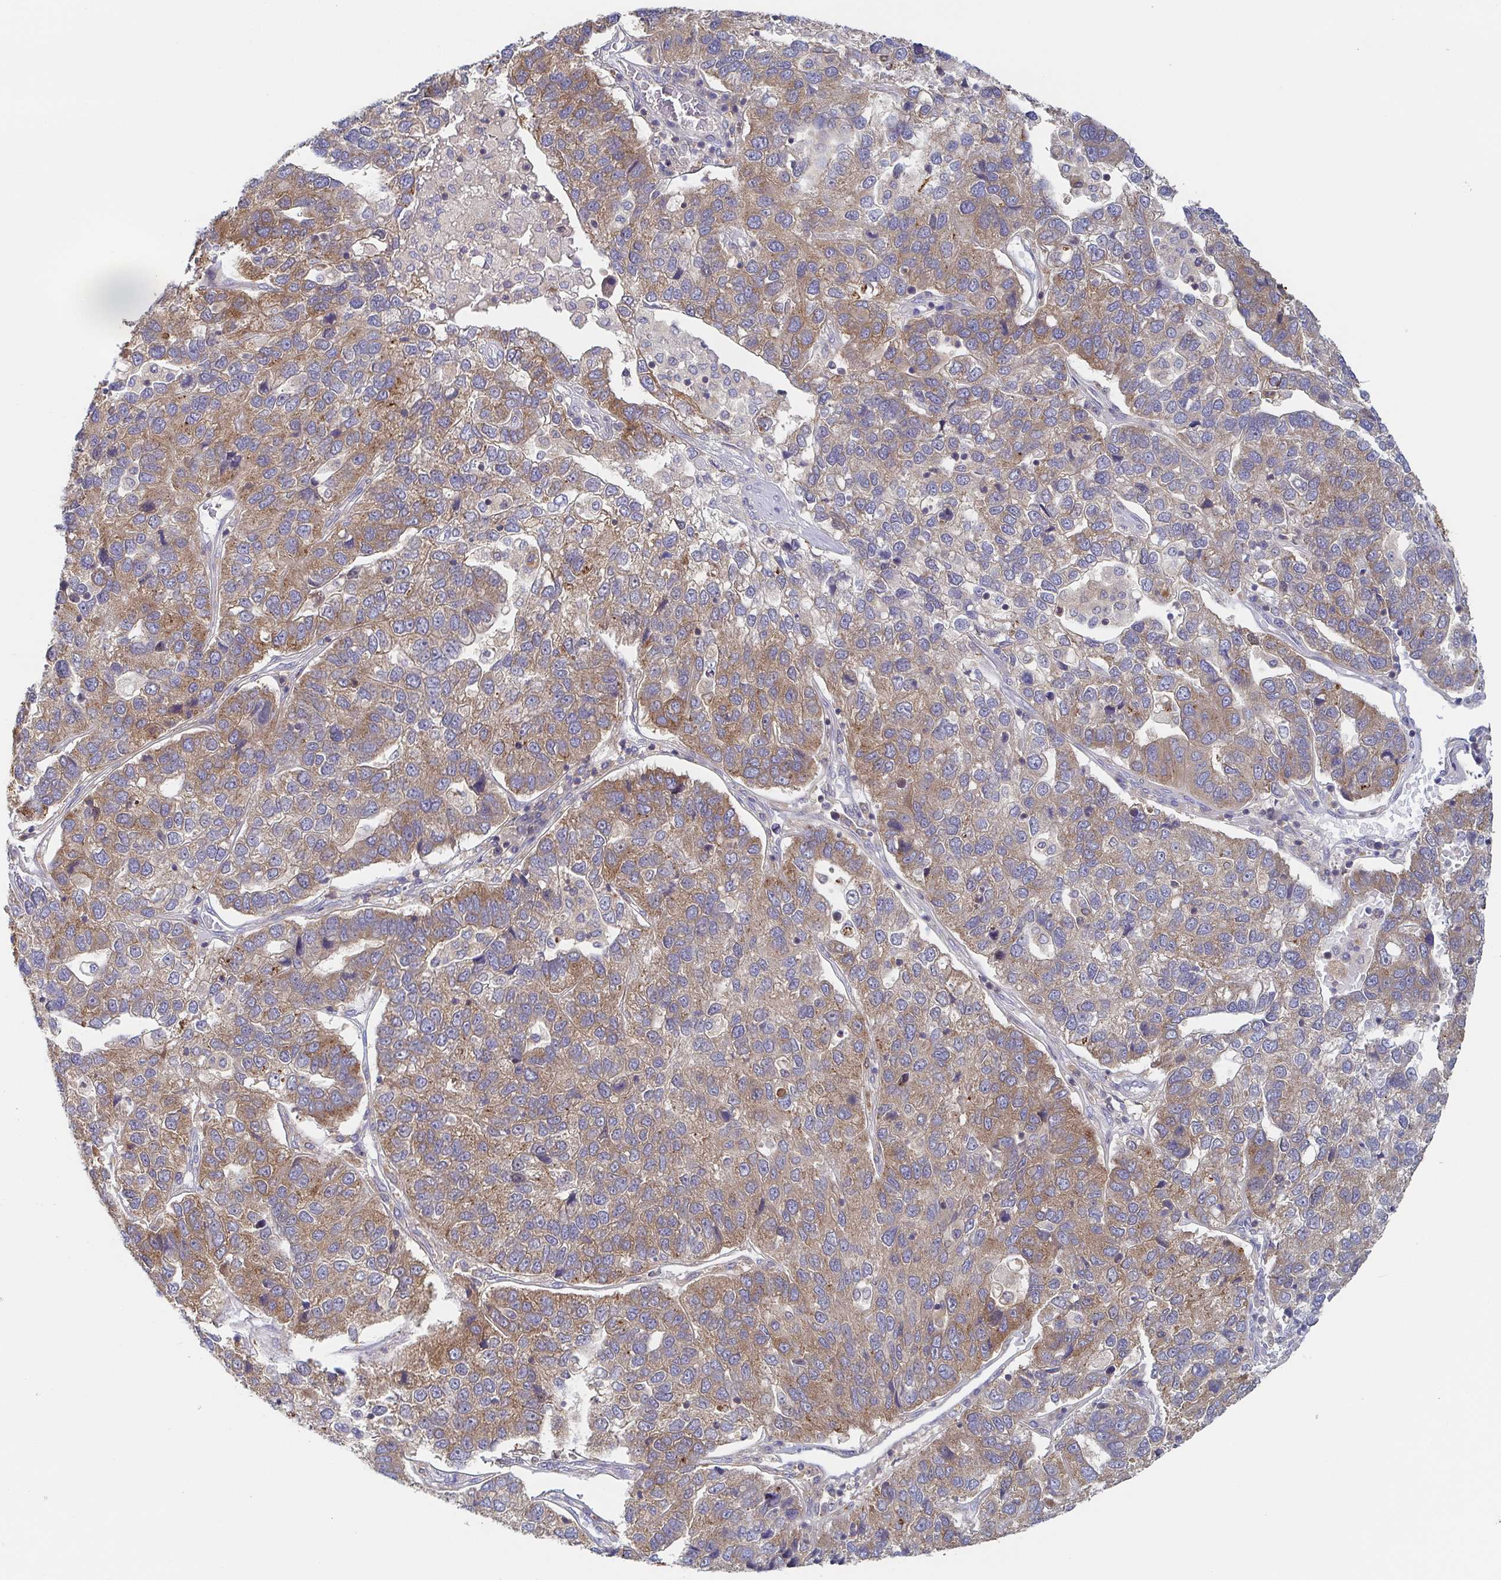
{"staining": {"intensity": "moderate", "quantity": ">75%", "location": "cytoplasmic/membranous"}, "tissue": "pancreatic cancer", "cell_type": "Tumor cells", "image_type": "cancer", "snomed": [{"axis": "morphology", "description": "Adenocarcinoma, NOS"}, {"axis": "topography", "description": "Pancreas"}], "caption": "Pancreatic cancer (adenocarcinoma) stained for a protein (brown) reveals moderate cytoplasmic/membranous positive positivity in about >75% of tumor cells.", "gene": "TUFT1", "patient": {"sex": "female", "age": 61}}